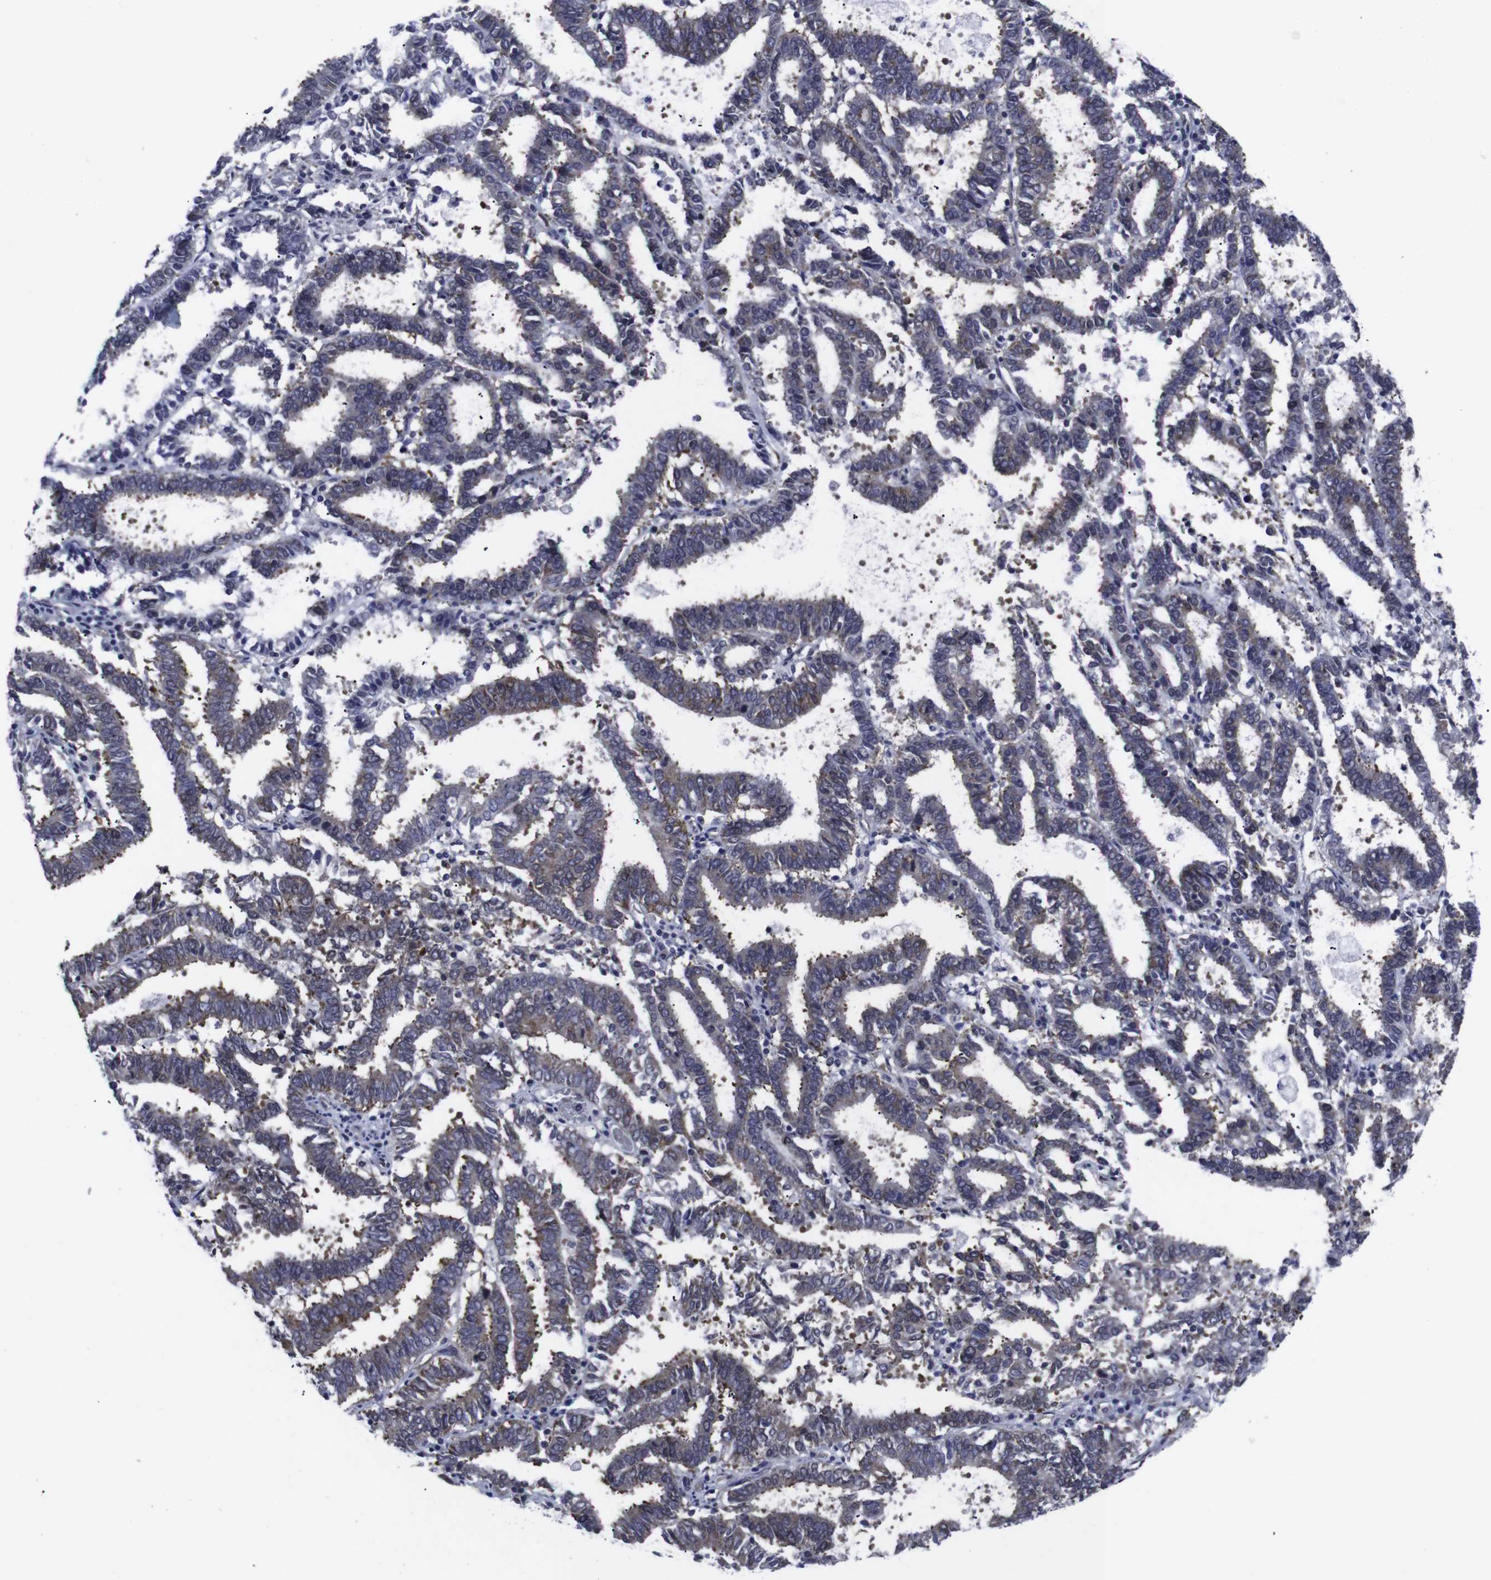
{"staining": {"intensity": "moderate", "quantity": "25%-75%", "location": "cytoplasmic/membranous"}, "tissue": "endometrial cancer", "cell_type": "Tumor cells", "image_type": "cancer", "snomed": [{"axis": "morphology", "description": "Adenocarcinoma, NOS"}, {"axis": "topography", "description": "Uterus"}], "caption": "Immunohistochemical staining of human endometrial cancer displays moderate cytoplasmic/membranous protein positivity in about 25%-75% of tumor cells.", "gene": "GEMIN2", "patient": {"sex": "female", "age": 83}}